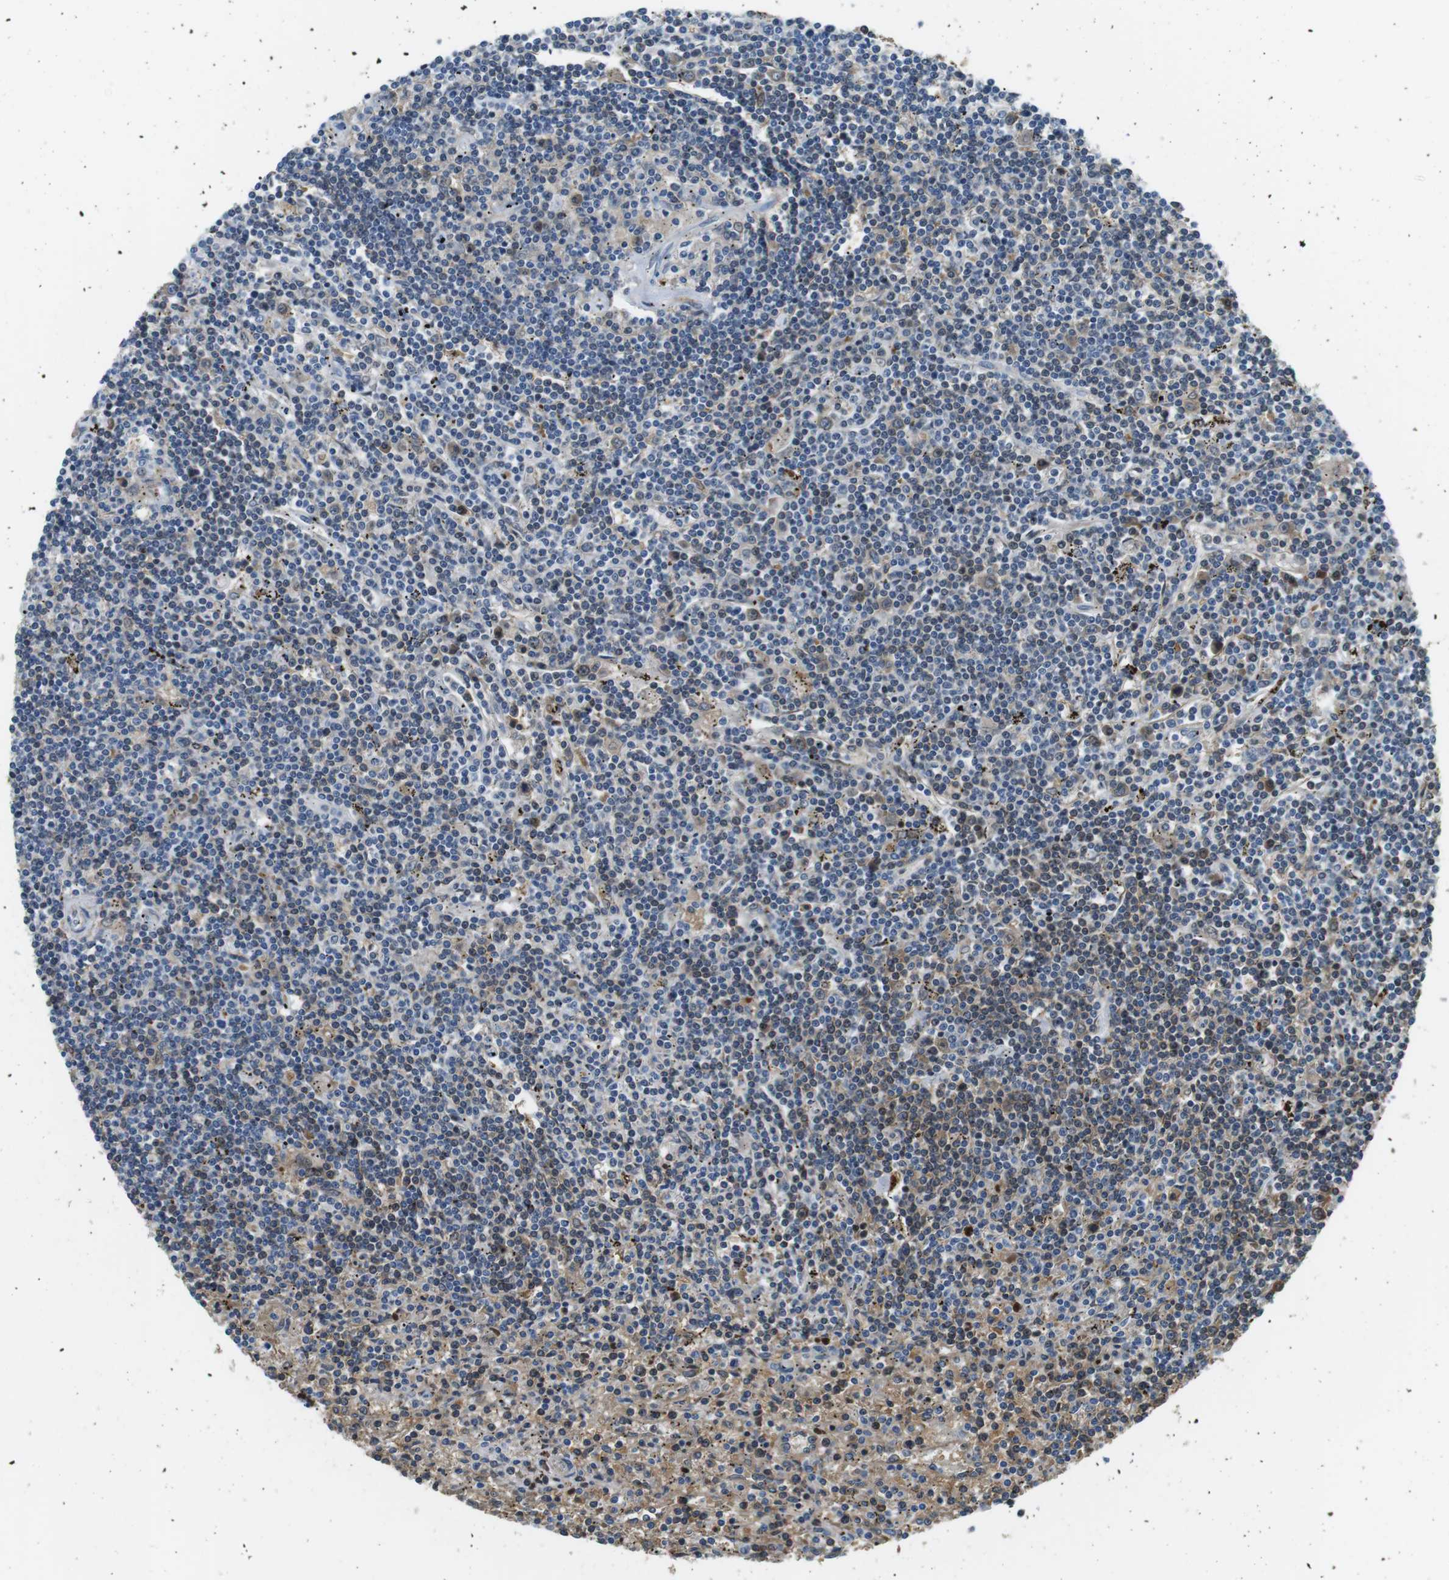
{"staining": {"intensity": "weak", "quantity": "25%-75%", "location": "cytoplasmic/membranous"}, "tissue": "lymphoma", "cell_type": "Tumor cells", "image_type": "cancer", "snomed": [{"axis": "morphology", "description": "Malignant lymphoma, non-Hodgkin's type, Low grade"}, {"axis": "topography", "description": "Spleen"}], "caption": "Tumor cells demonstrate weak cytoplasmic/membranous positivity in approximately 25%-75% of cells in malignant lymphoma, non-Hodgkin's type (low-grade). Using DAB (3,3'-diaminobenzidine) (brown) and hematoxylin (blue) stains, captured at high magnification using brightfield microscopy.", "gene": "WSCD1", "patient": {"sex": "male", "age": 76}}